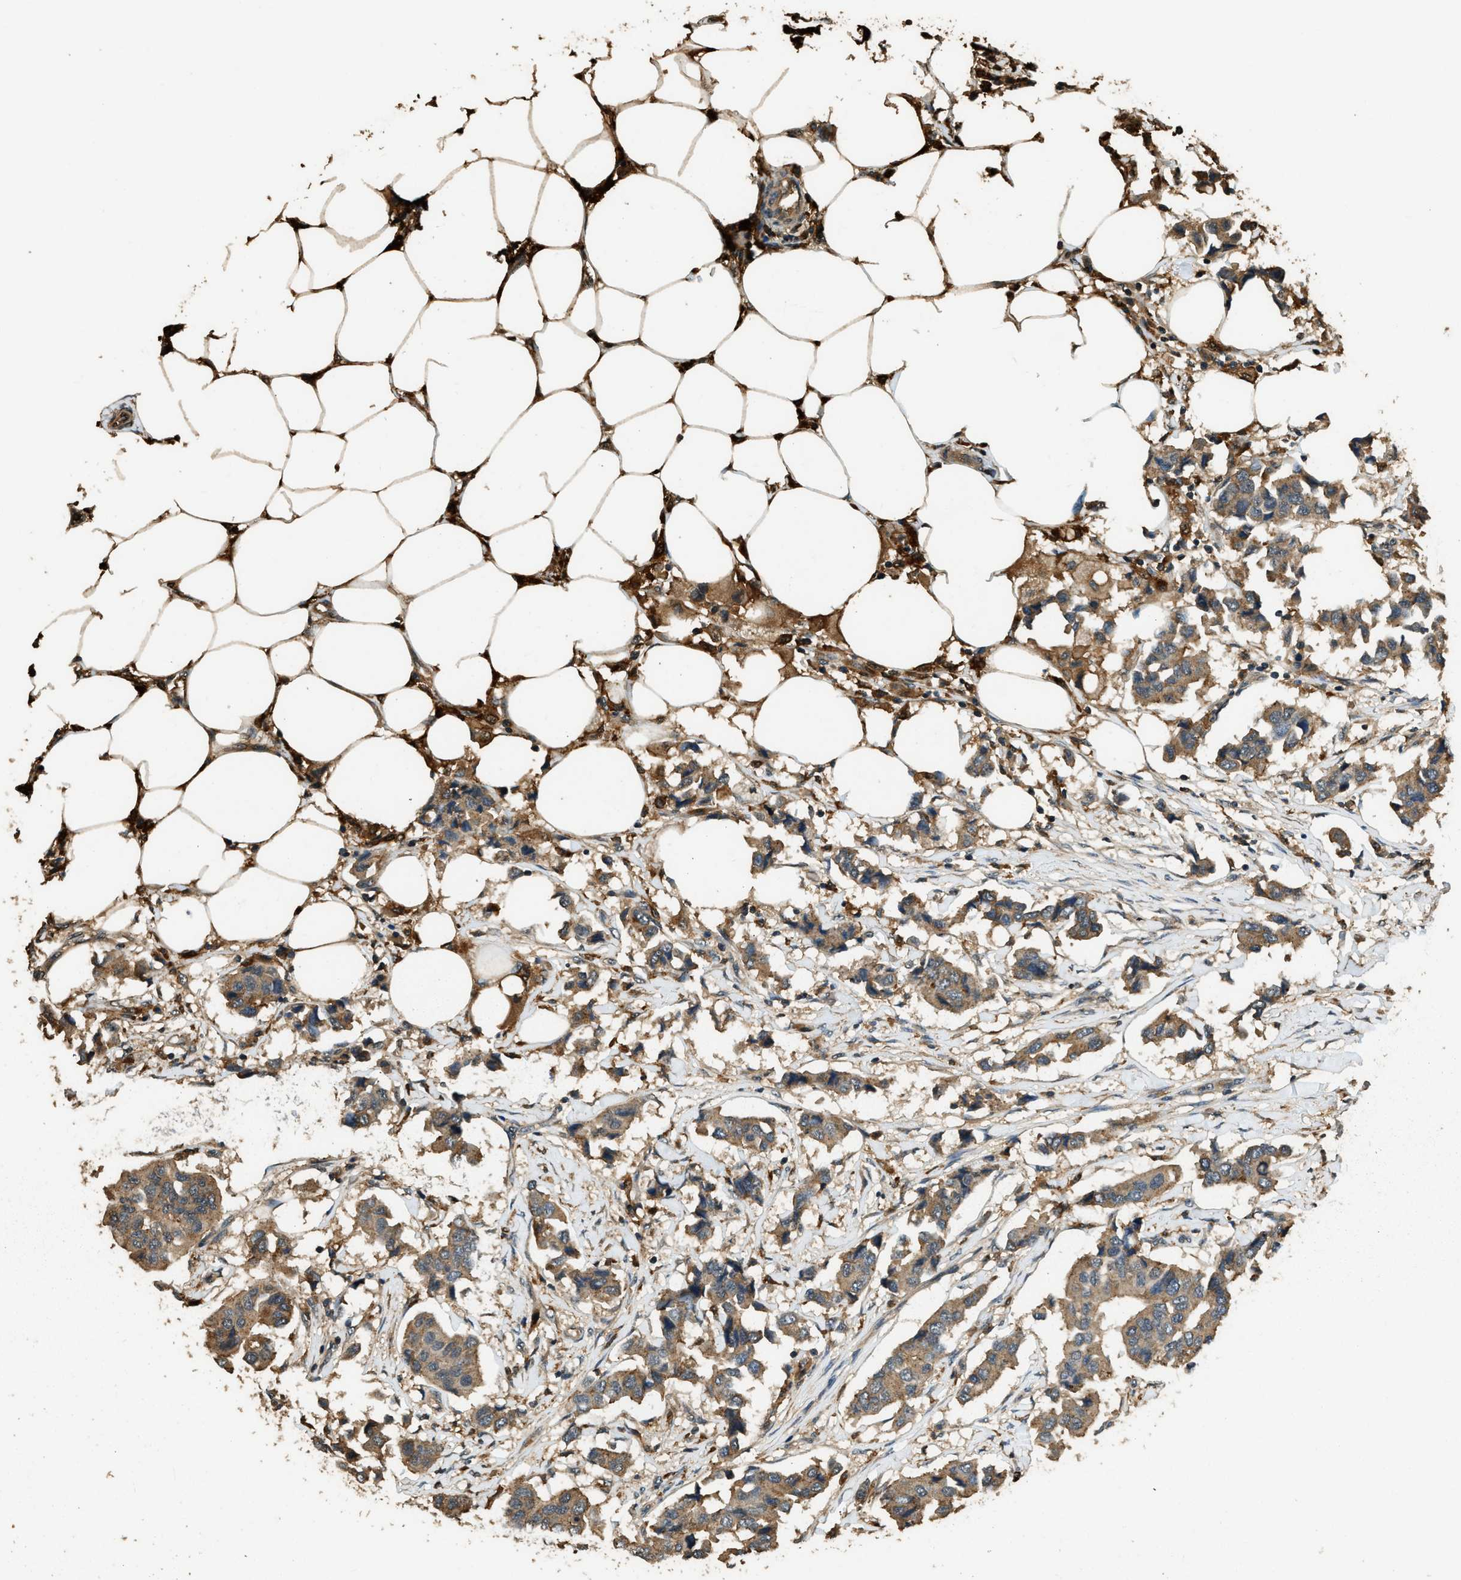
{"staining": {"intensity": "weak", "quantity": "25%-75%", "location": "cytoplasmic/membranous"}, "tissue": "breast cancer", "cell_type": "Tumor cells", "image_type": "cancer", "snomed": [{"axis": "morphology", "description": "Duct carcinoma"}, {"axis": "topography", "description": "Breast"}], "caption": "About 25%-75% of tumor cells in breast invasive ductal carcinoma reveal weak cytoplasmic/membranous protein staining as visualized by brown immunohistochemical staining.", "gene": "RAP2A", "patient": {"sex": "female", "age": 80}}